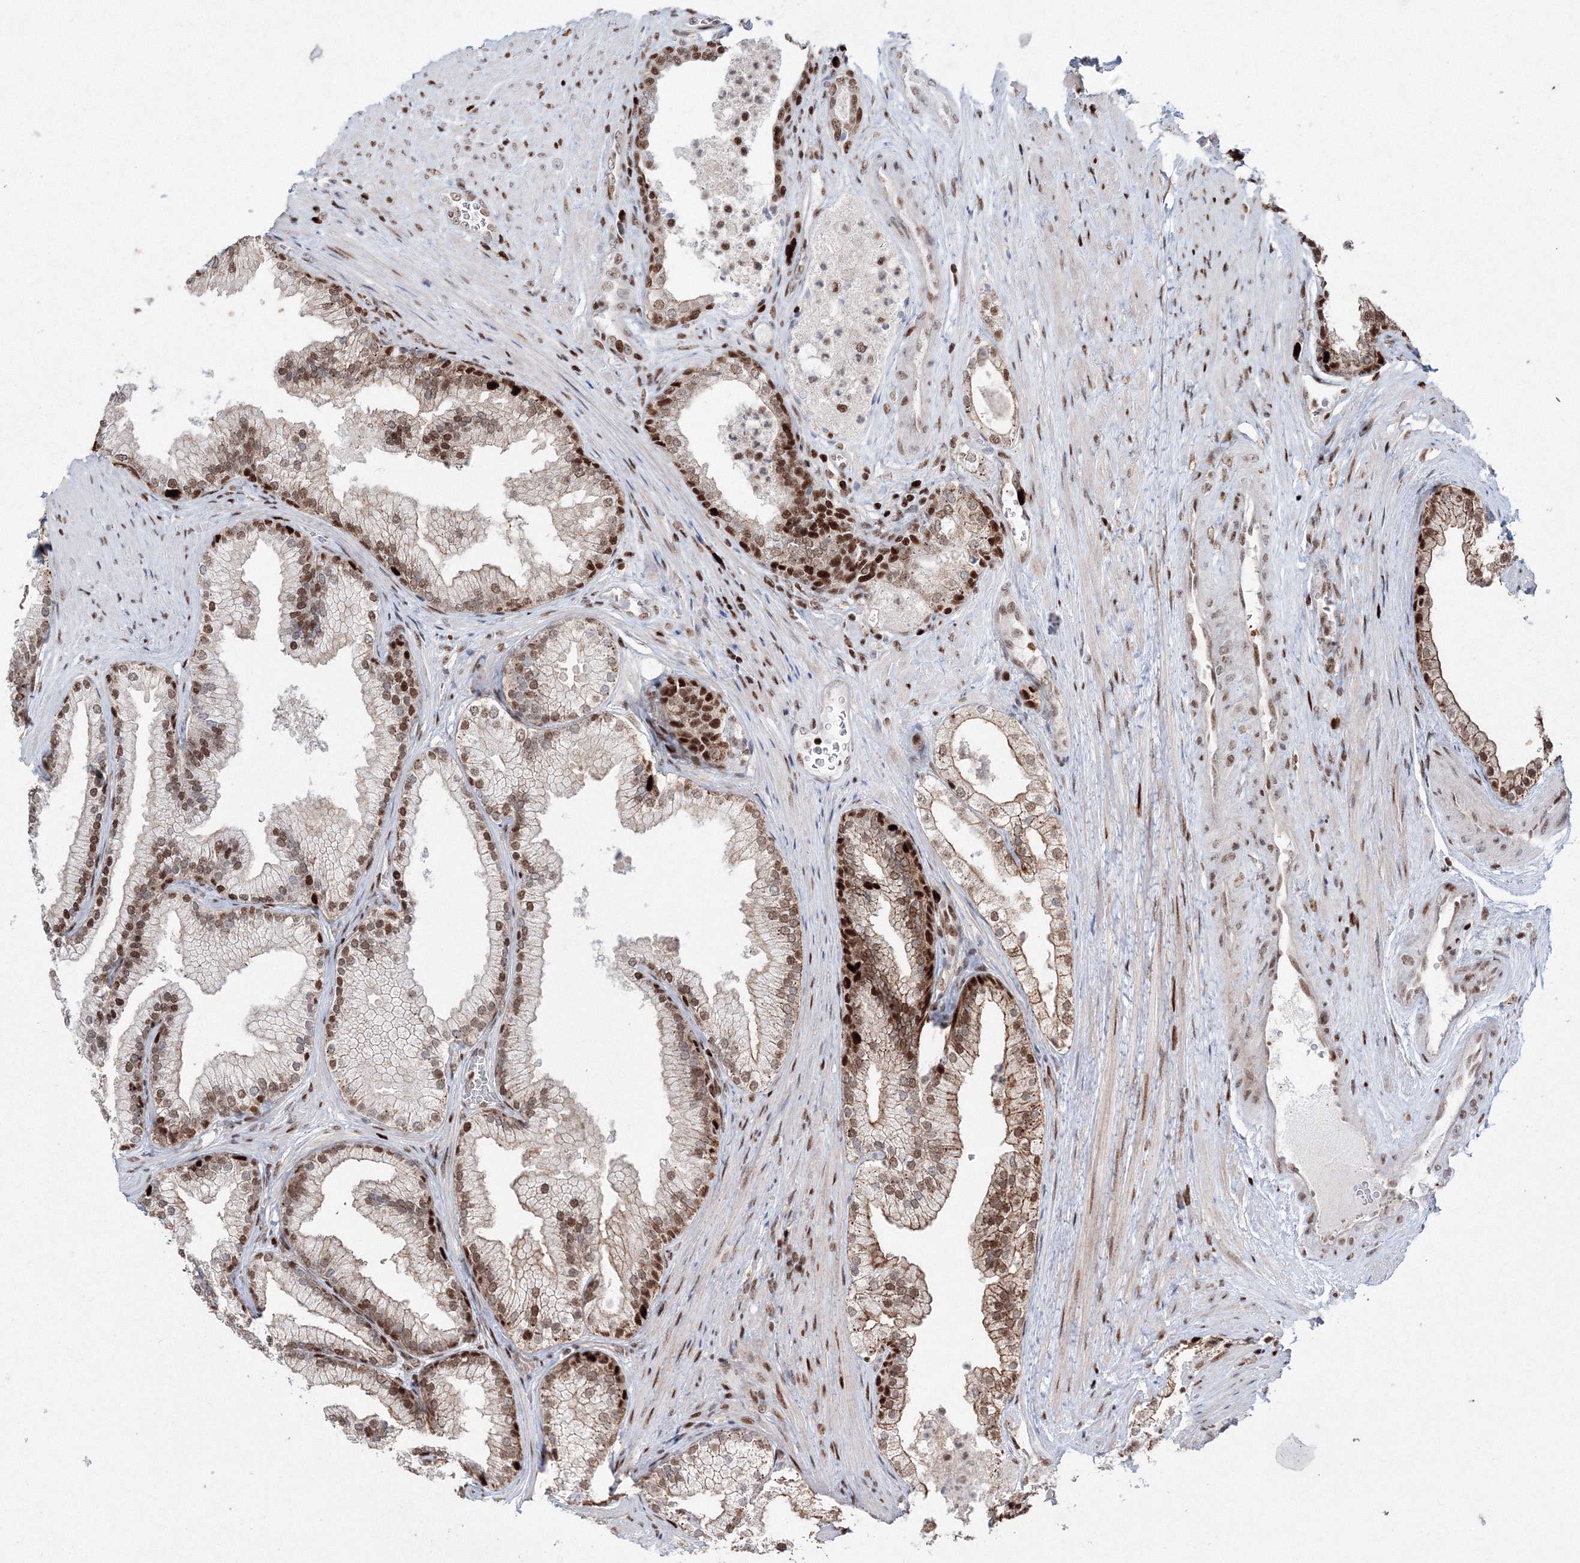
{"staining": {"intensity": "strong", "quantity": "25%-75%", "location": "nuclear"}, "tissue": "prostate", "cell_type": "Glandular cells", "image_type": "normal", "snomed": [{"axis": "morphology", "description": "Normal tissue, NOS"}, {"axis": "topography", "description": "Prostate"}], "caption": "A micrograph of human prostate stained for a protein displays strong nuclear brown staining in glandular cells. (IHC, brightfield microscopy, high magnification).", "gene": "LIG1", "patient": {"sex": "male", "age": 76}}